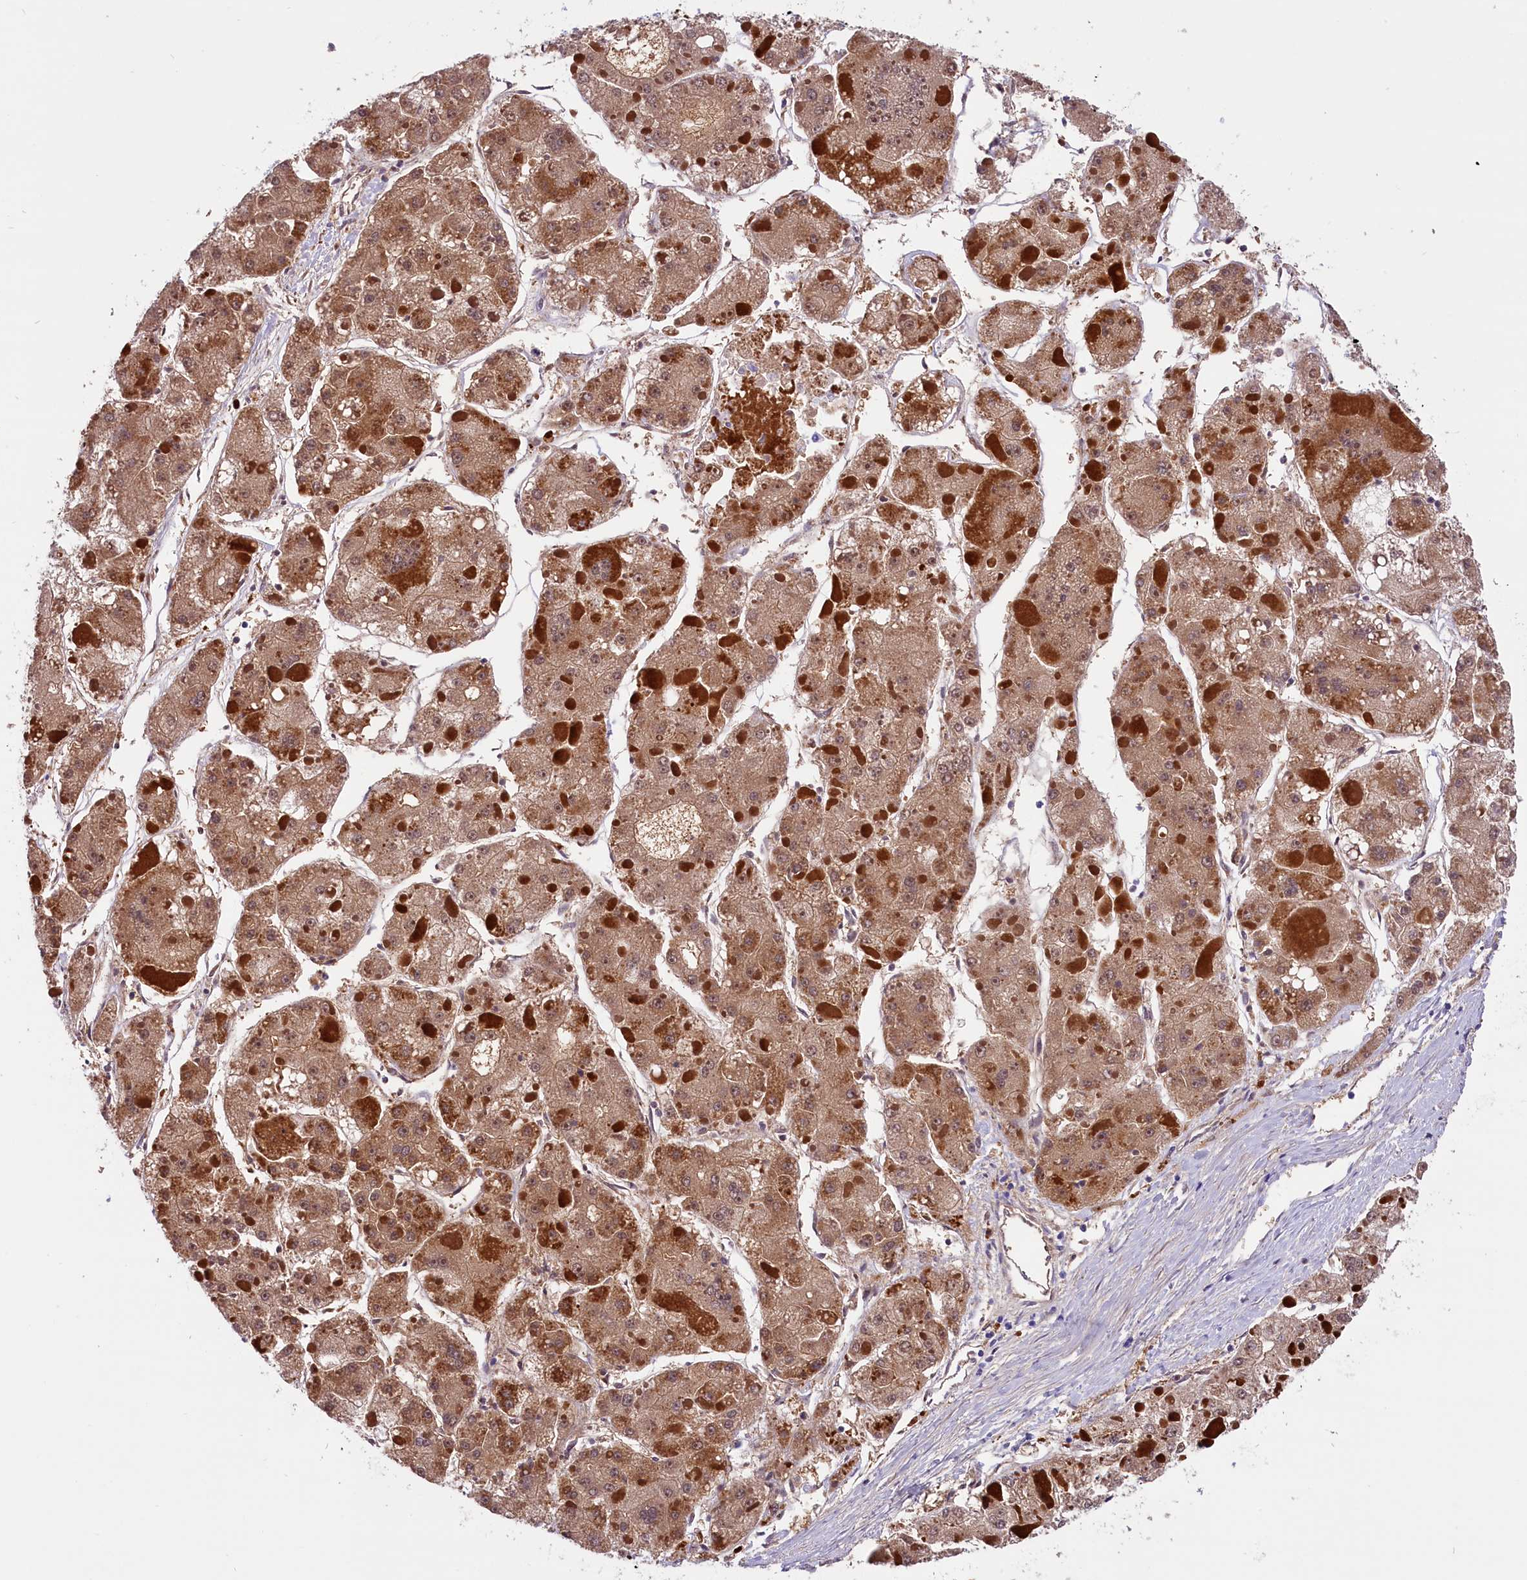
{"staining": {"intensity": "moderate", "quantity": ">75%", "location": "cytoplasmic/membranous"}, "tissue": "liver cancer", "cell_type": "Tumor cells", "image_type": "cancer", "snomed": [{"axis": "morphology", "description": "Carcinoma, Hepatocellular, NOS"}, {"axis": "topography", "description": "Liver"}], "caption": "Immunohistochemical staining of human liver hepatocellular carcinoma displays moderate cytoplasmic/membranous protein expression in about >75% of tumor cells.", "gene": "ABAT", "patient": {"sex": "female", "age": 73}}